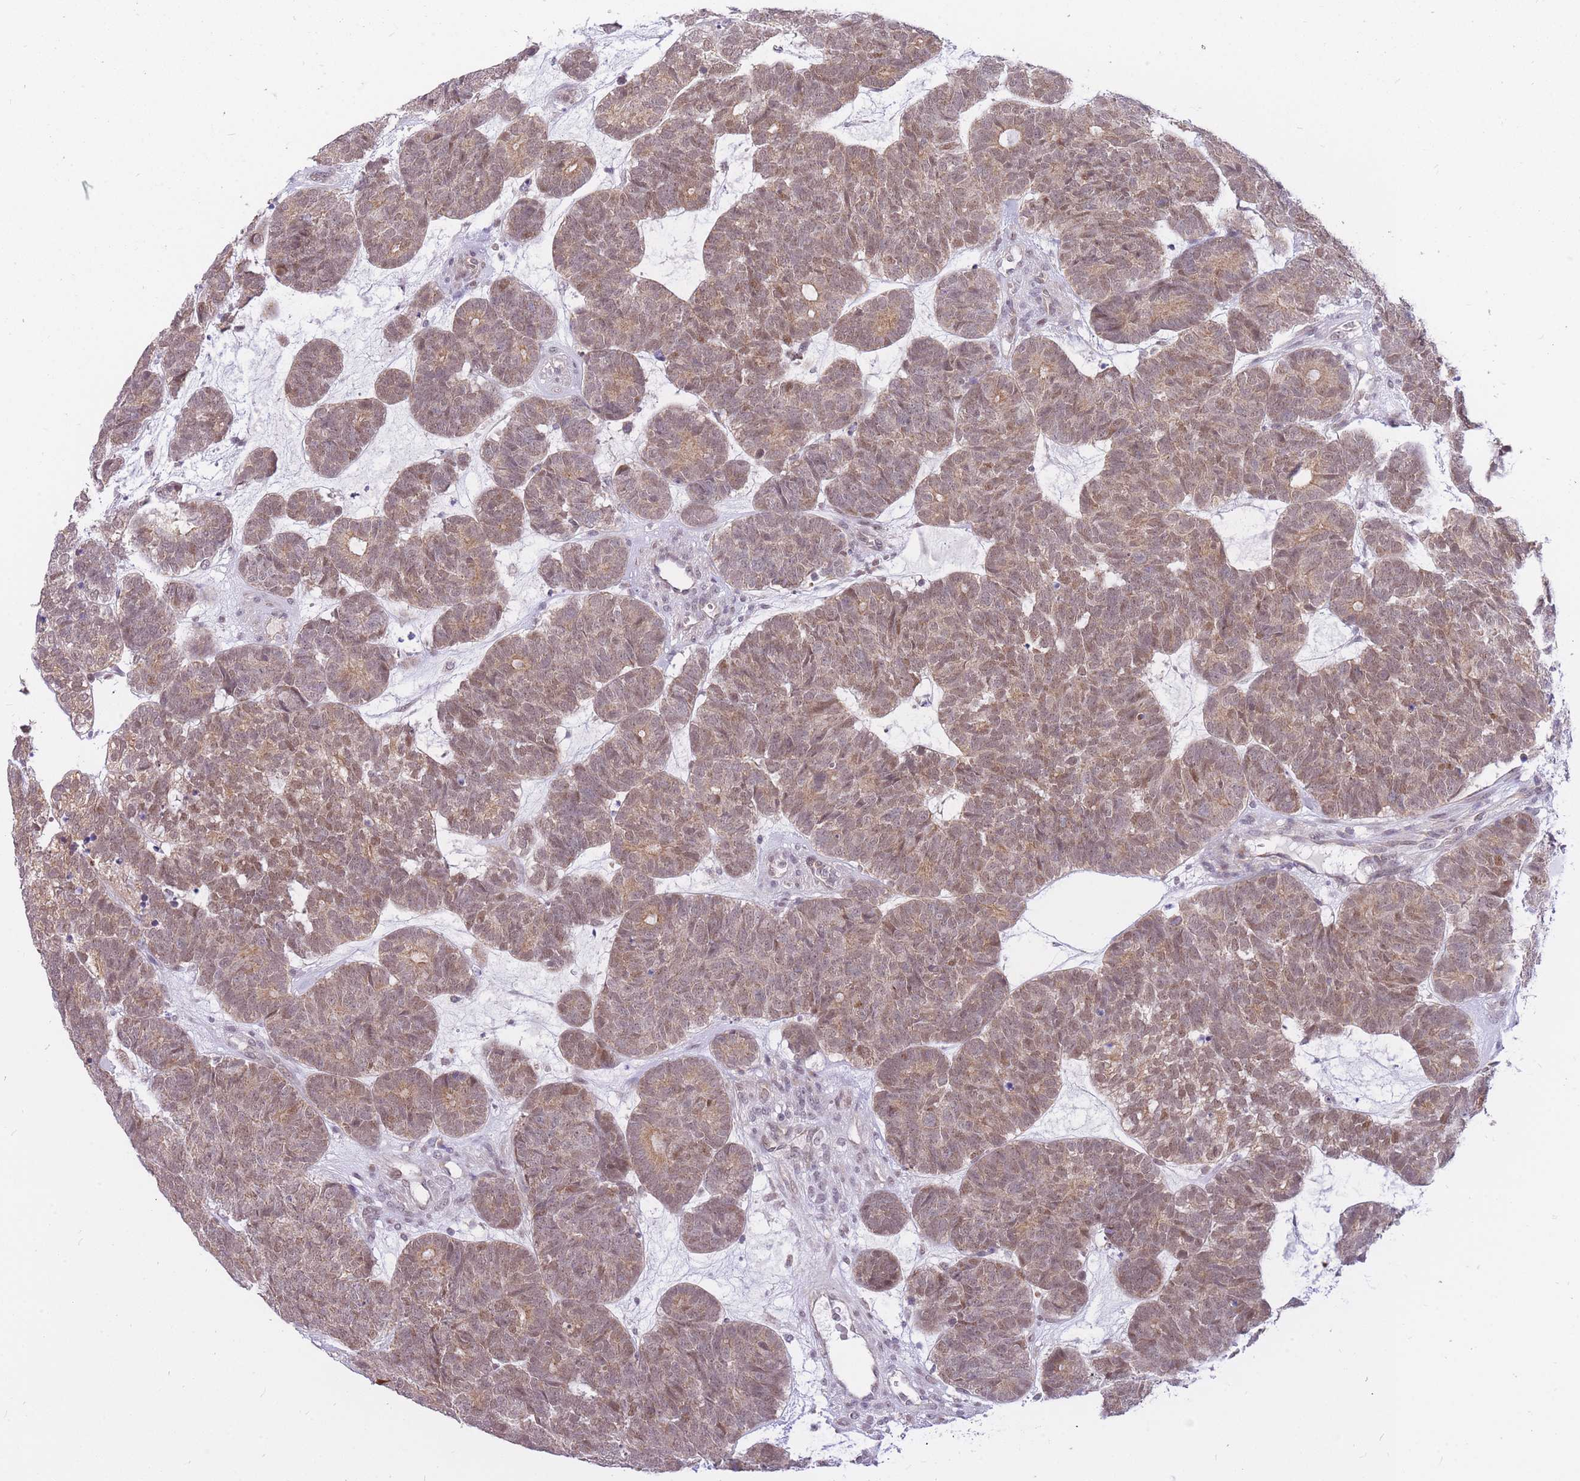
{"staining": {"intensity": "weak", "quantity": ">75%", "location": "cytoplasmic/membranous,nuclear"}, "tissue": "head and neck cancer", "cell_type": "Tumor cells", "image_type": "cancer", "snomed": [{"axis": "morphology", "description": "Adenocarcinoma, NOS"}, {"axis": "topography", "description": "Head-Neck"}], "caption": "Protein analysis of head and neck adenocarcinoma tissue exhibits weak cytoplasmic/membranous and nuclear positivity in about >75% of tumor cells.", "gene": "MINDY2", "patient": {"sex": "female", "age": 81}}